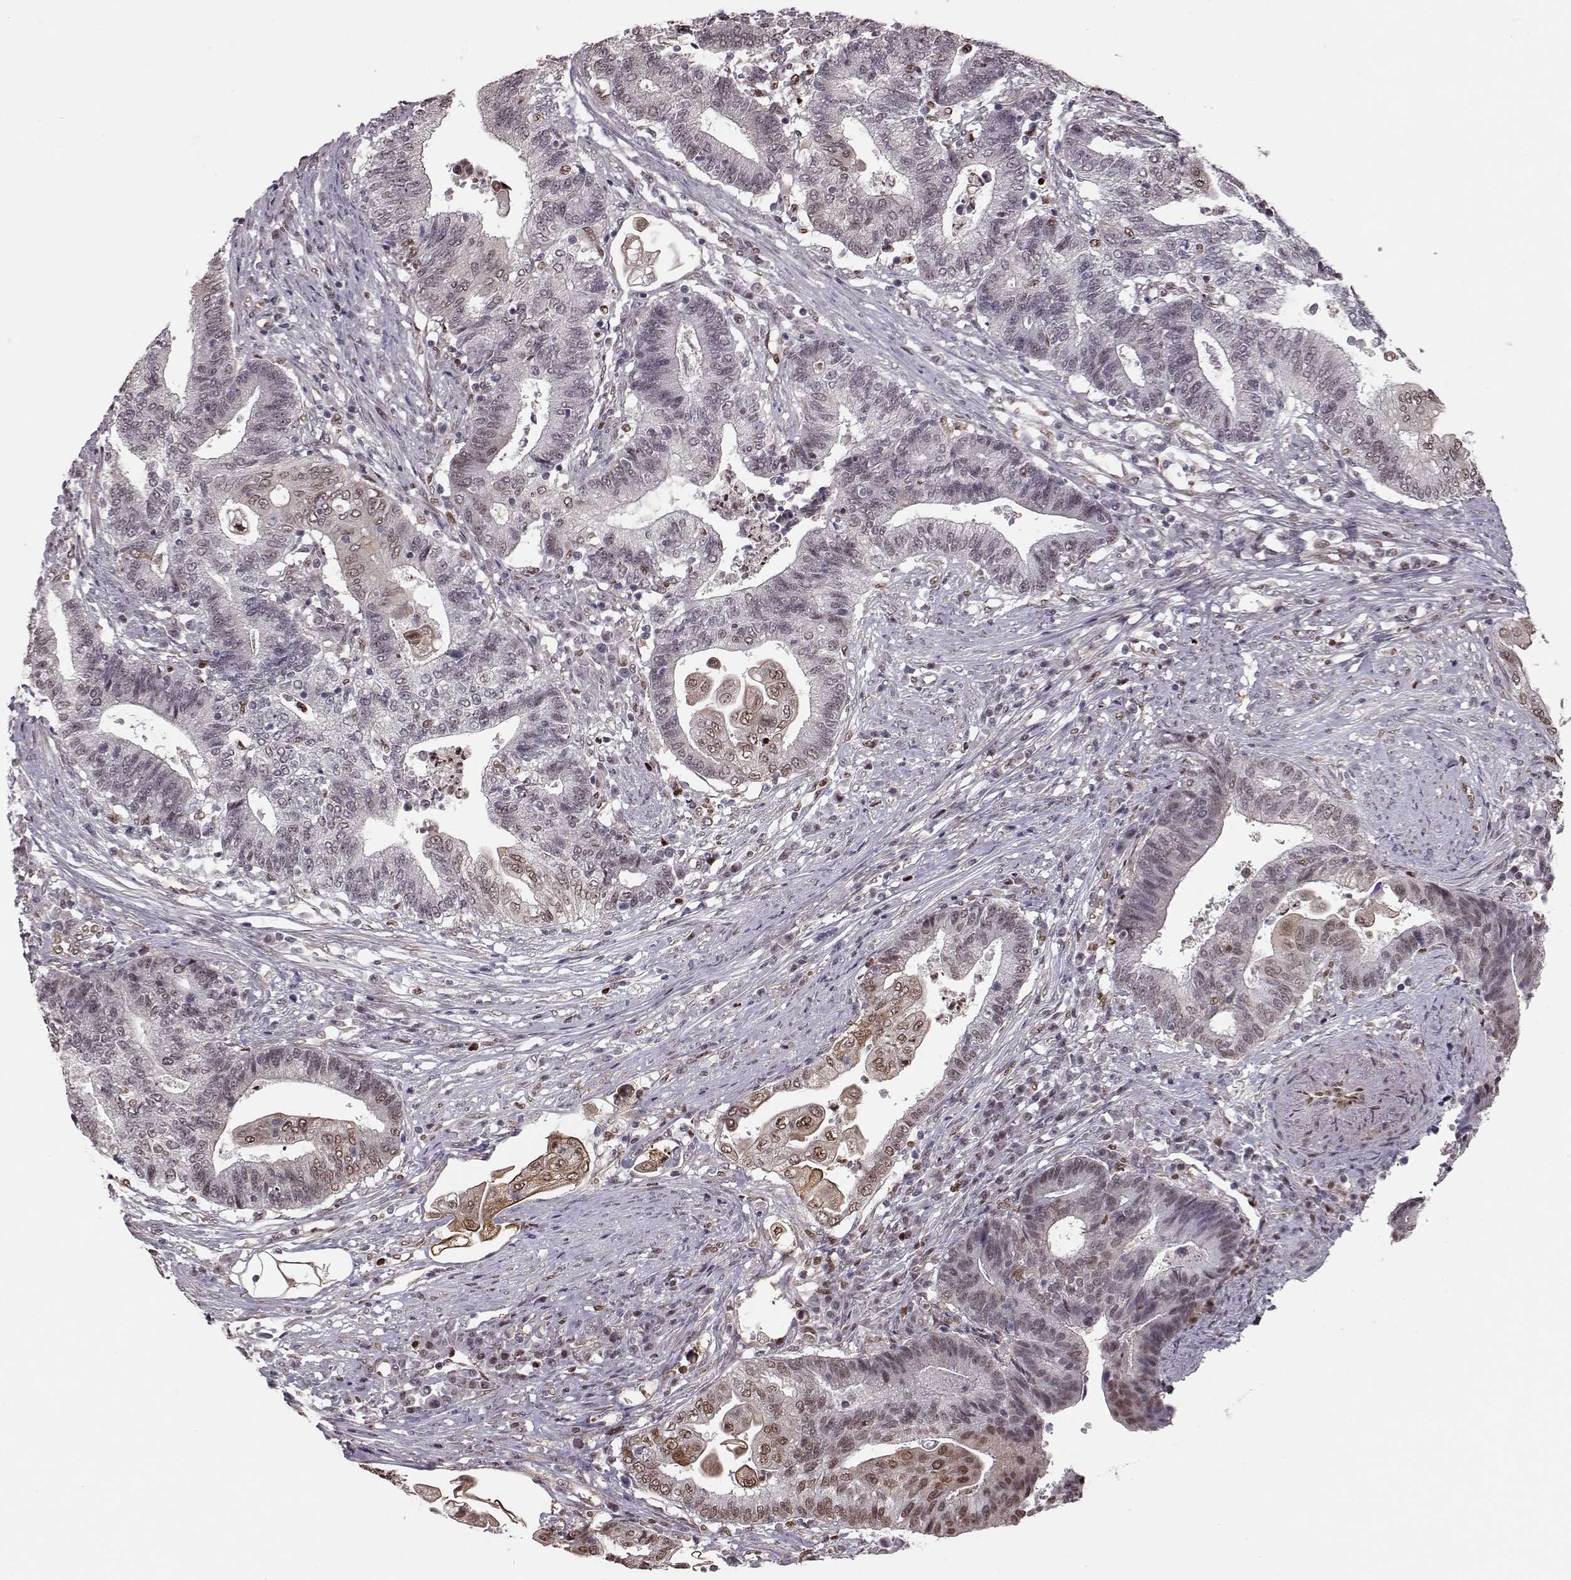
{"staining": {"intensity": "moderate", "quantity": "<25%", "location": "nuclear"}, "tissue": "endometrial cancer", "cell_type": "Tumor cells", "image_type": "cancer", "snomed": [{"axis": "morphology", "description": "Adenocarcinoma, NOS"}, {"axis": "topography", "description": "Uterus"}, {"axis": "topography", "description": "Endometrium"}], "caption": "IHC (DAB (3,3'-diaminobenzidine)) staining of human endometrial cancer shows moderate nuclear protein staining in approximately <25% of tumor cells. (DAB IHC, brown staining for protein, blue staining for nuclei).", "gene": "KLF6", "patient": {"sex": "female", "age": 54}}